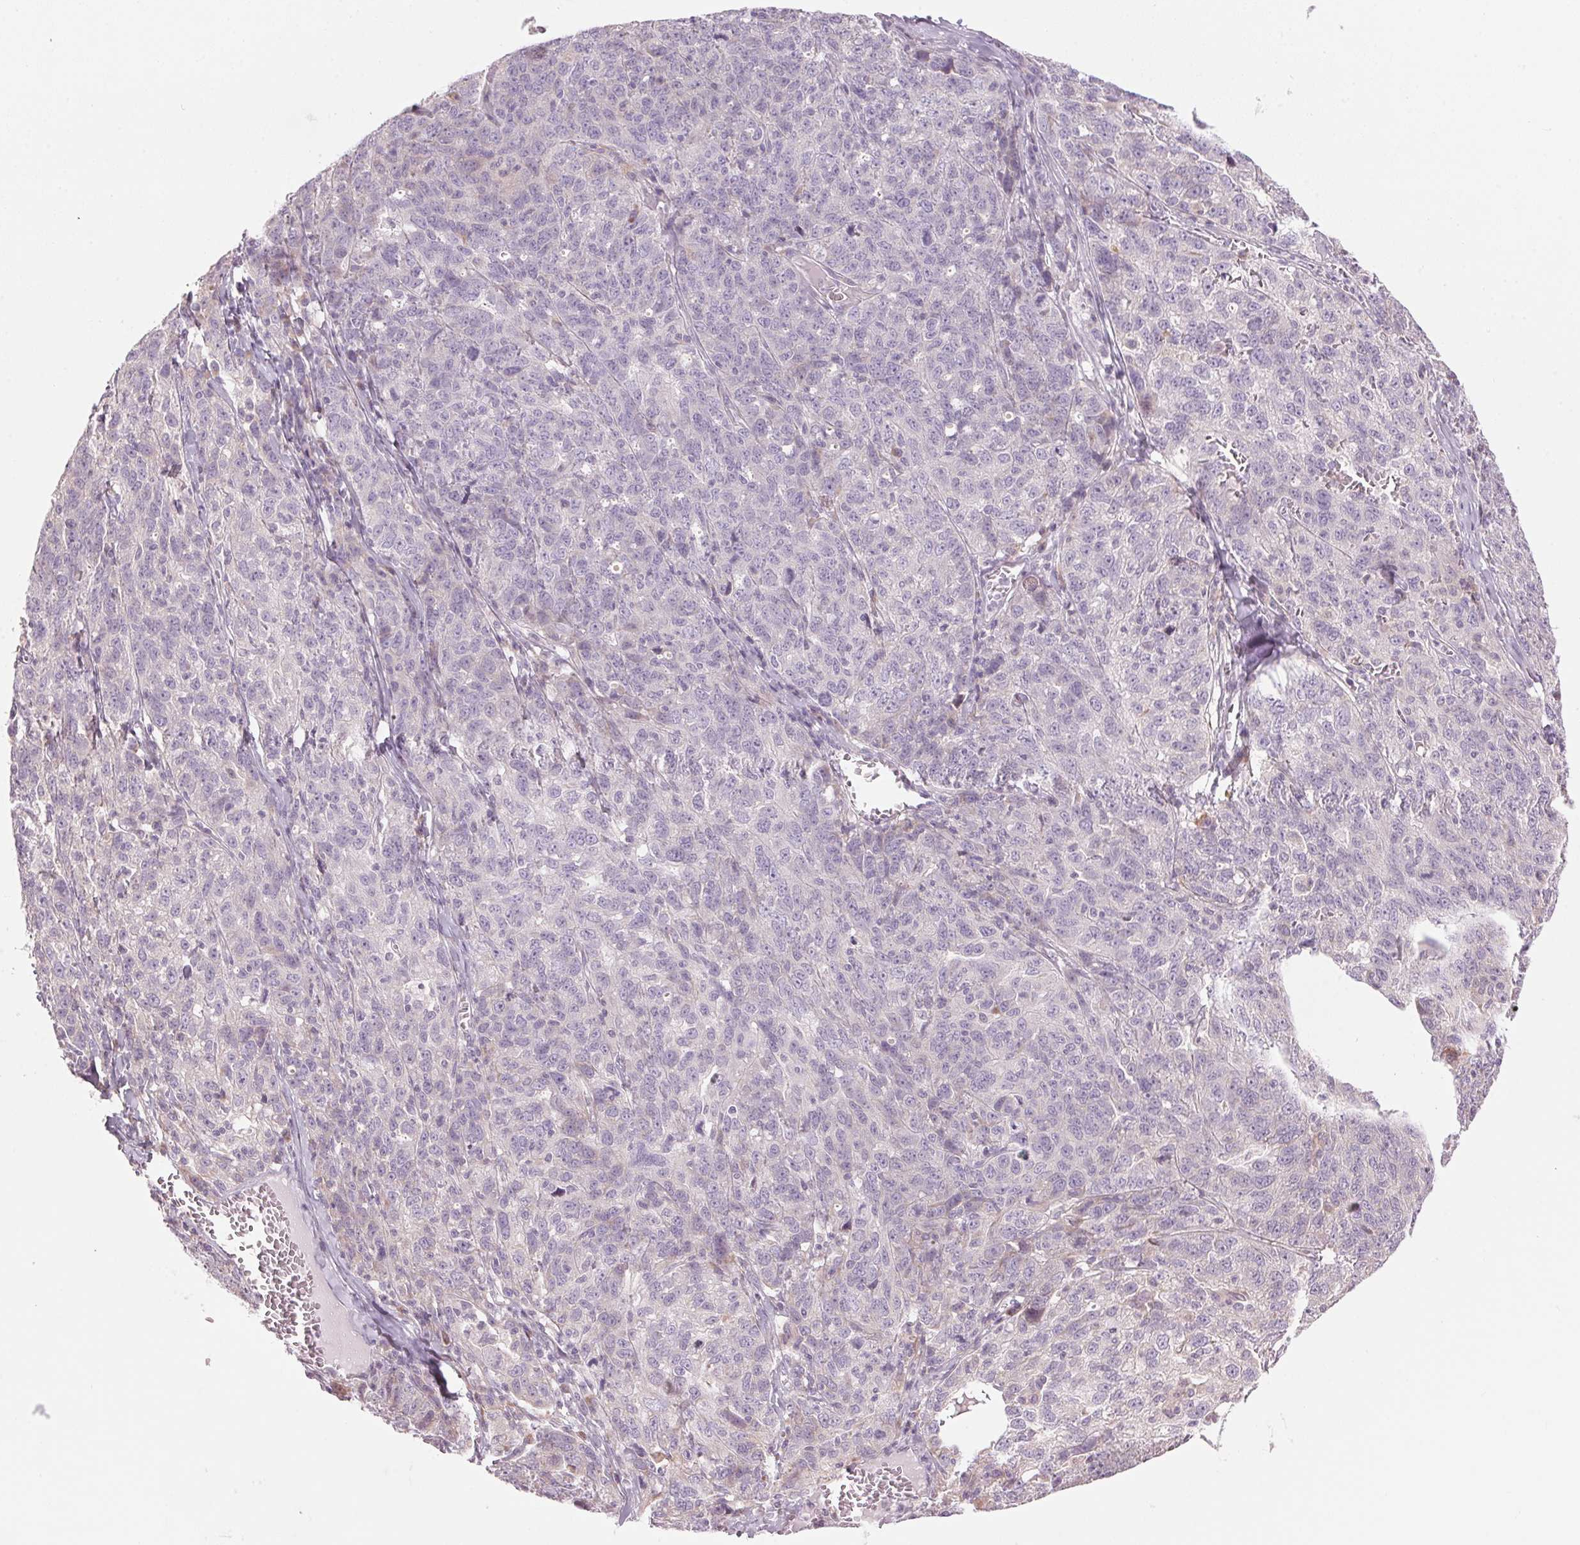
{"staining": {"intensity": "negative", "quantity": "none", "location": "none"}, "tissue": "ovarian cancer", "cell_type": "Tumor cells", "image_type": "cancer", "snomed": [{"axis": "morphology", "description": "Cystadenocarcinoma, serous, NOS"}, {"axis": "topography", "description": "Ovary"}], "caption": "Tumor cells are negative for protein expression in human ovarian cancer.", "gene": "GNMT", "patient": {"sex": "female", "age": 71}}